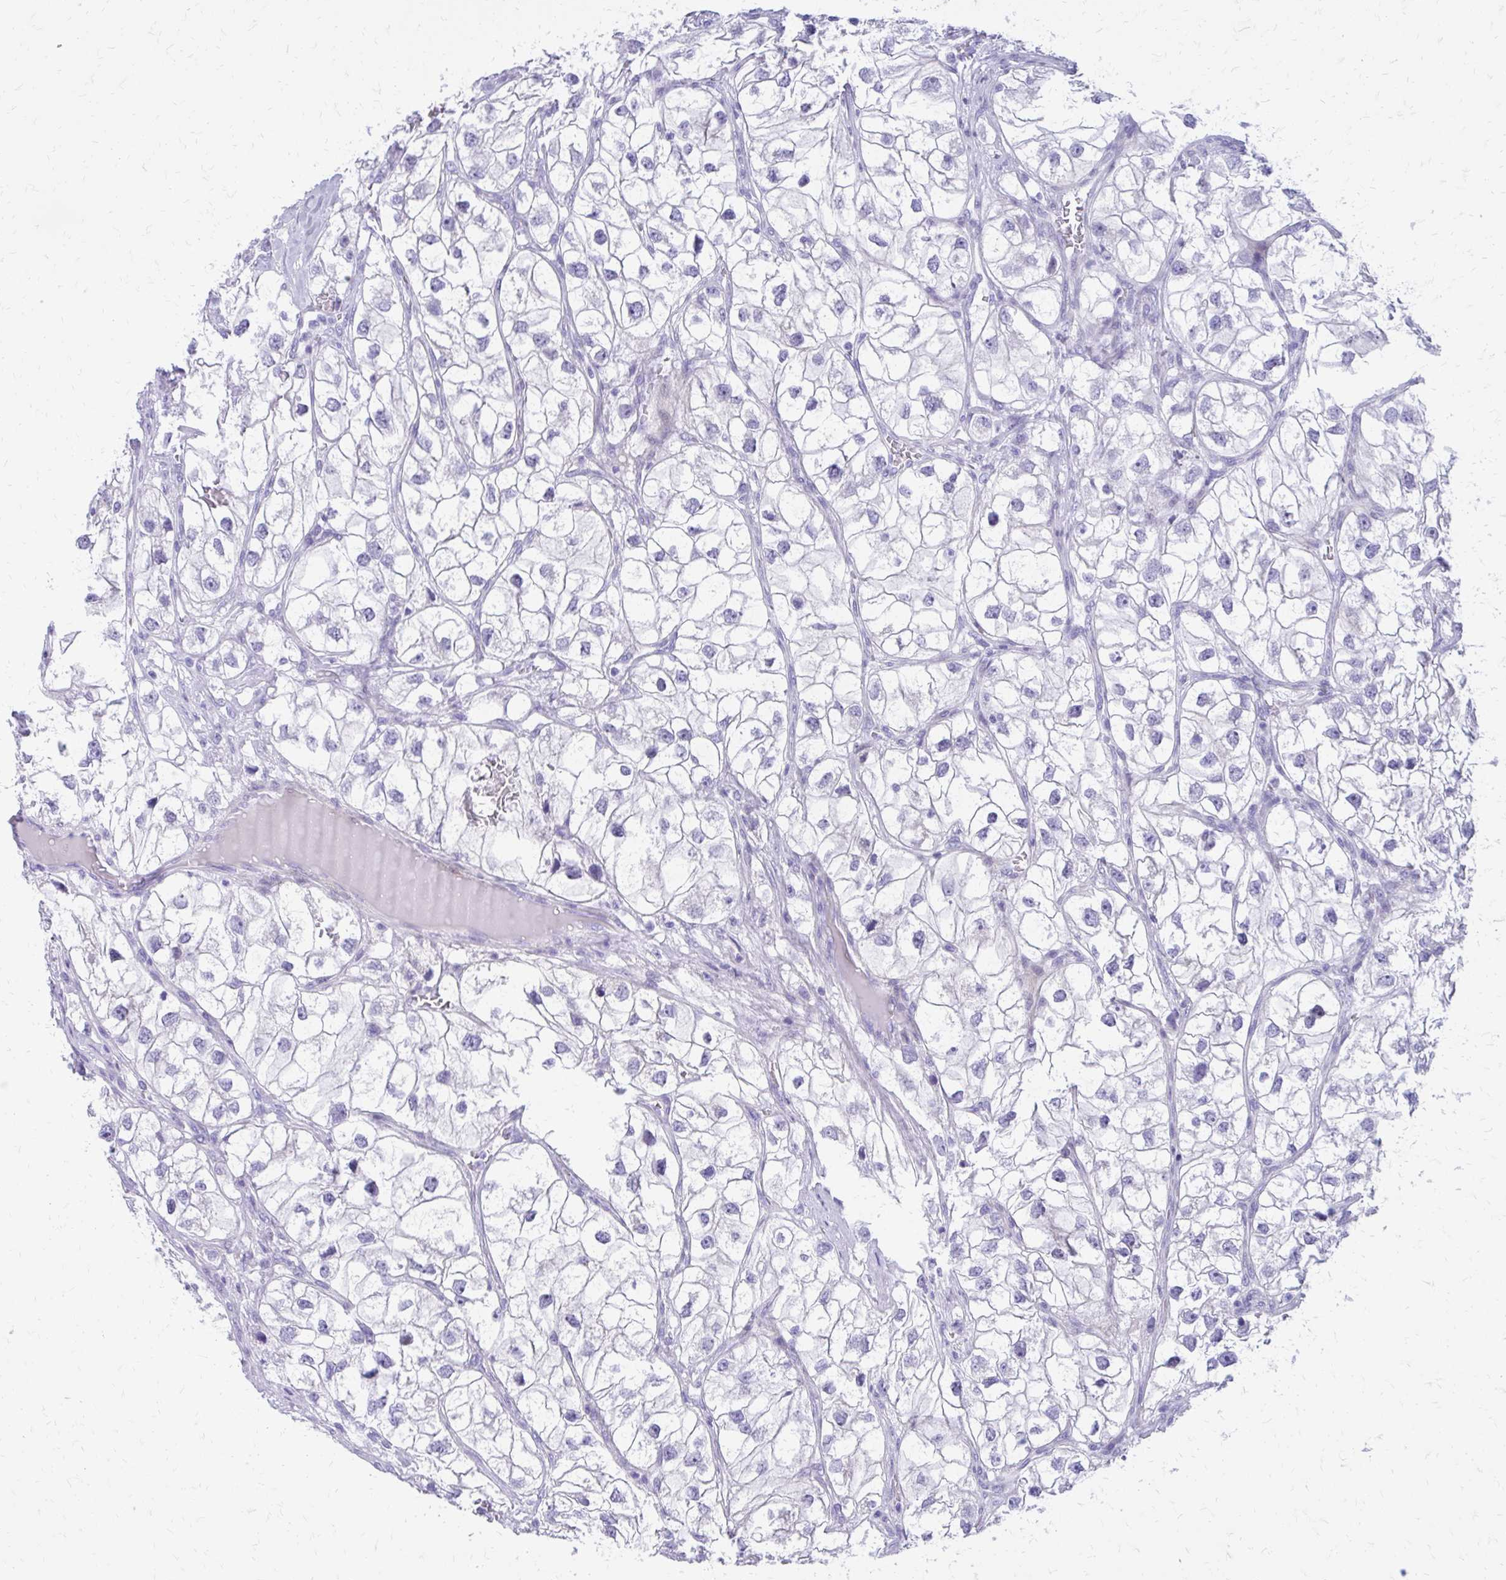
{"staining": {"intensity": "negative", "quantity": "none", "location": "none"}, "tissue": "renal cancer", "cell_type": "Tumor cells", "image_type": "cancer", "snomed": [{"axis": "morphology", "description": "Adenocarcinoma, NOS"}, {"axis": "topography", "description": "Kidney"}], "caption": "High magnification brightfield microscopy of renal cancer stained with DAB (brown) and counterstained with hematoxylin (blue): tumor cells show no significant staining. (Stains: DAB immunohistochemistry (IHC) with hematoxylin counter stain, Microscopy: brightfield microscopy at high magnification).", "gene": "LCN15", "patient": {"sex": "male", "age": 59}}